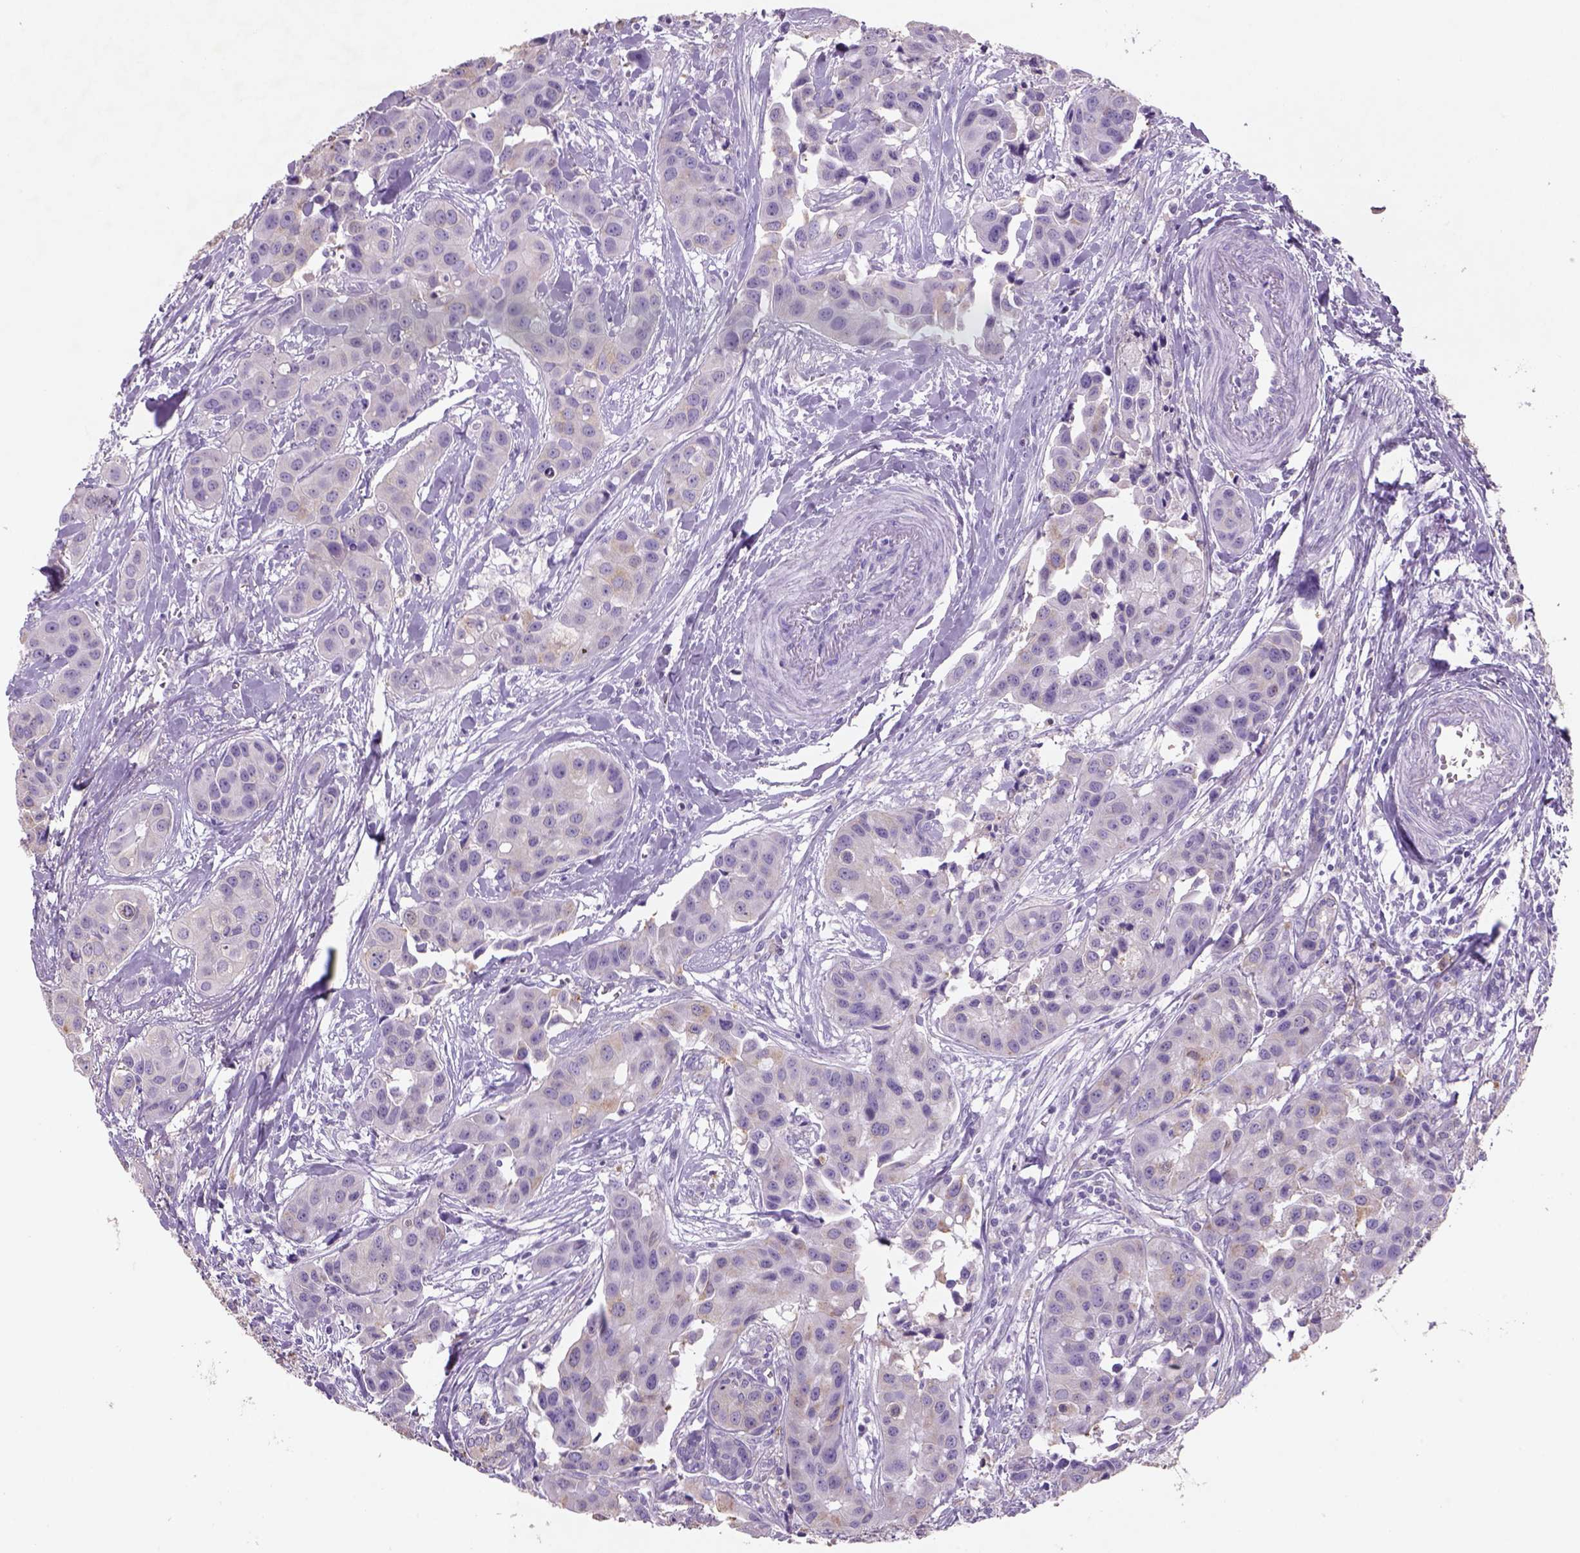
{"staining": {"intensity": "weak", "quantity": ">75%", "location": "cytoplasmic/membranous"}, "tissue": "head and neck cancer", "cell_type": "Tumor cells", "image_type": "cancer", "snomed": [{"axis": "morphology", "description": "Adenocarcinoma, NOS"}, {"axis": "topography", "description": "Head-Neck"}], "caption": "Protein positivity by immunohistochemistry (IHC) demonstrates weak cytoplasmic/membranous staining in approximately >75% of tumor cells in head and neck cancer (adenocarcinoma).", "gene": "NAALAD2", "patient": {"sex": "male", "age": 76}}